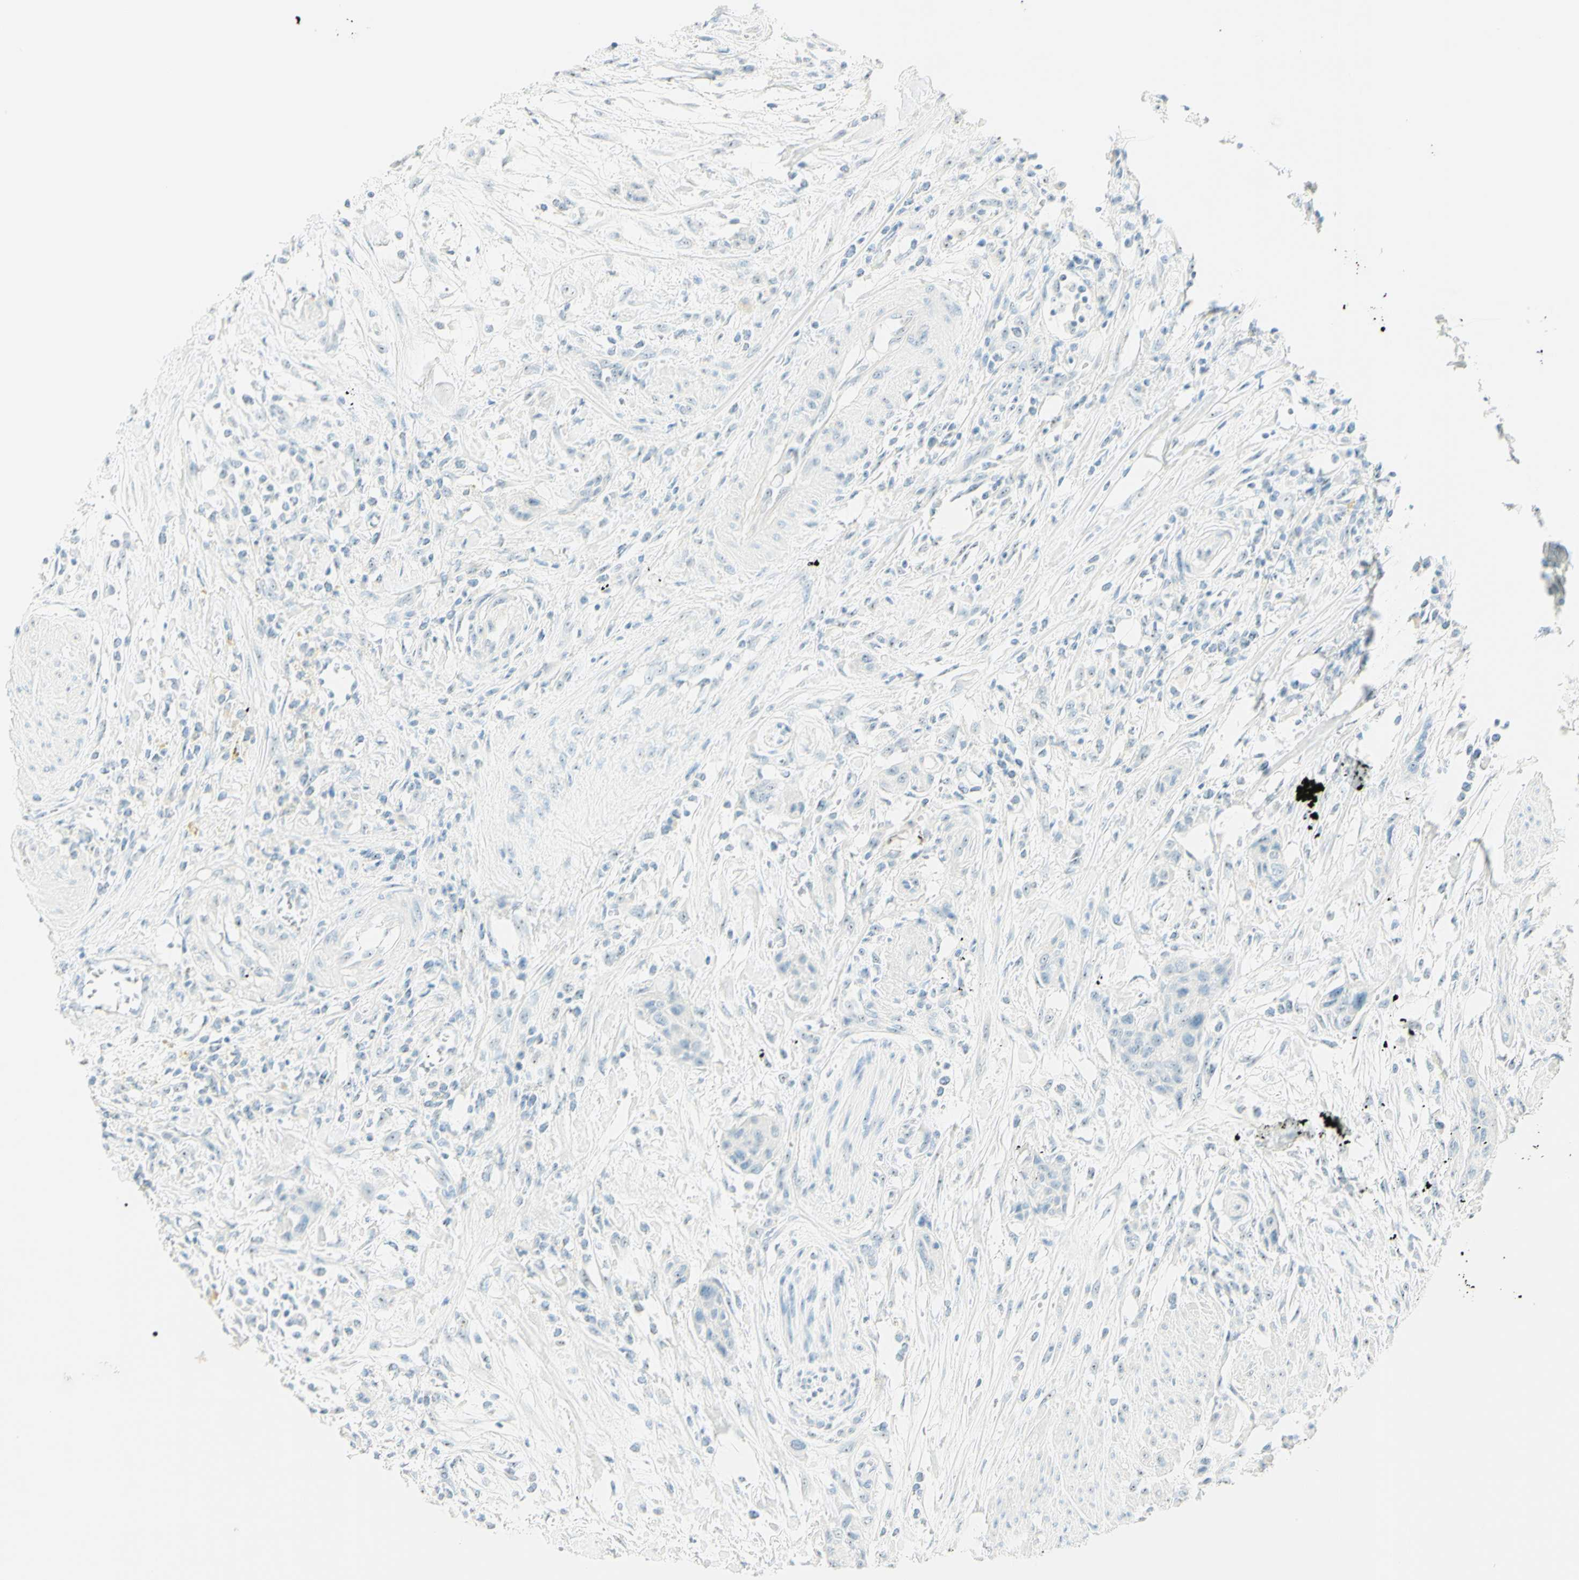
{"staining": {"intensity": "negative", "quantity": "none", "location": "none"}, "tissue": "urothelial cancer", "cell_type": "Tumor cells", "image_type": "cancer", "snomed": [{"axis": "morphology", "description": "Urothelial carcinoma, High grade"}, {"axis": "topography", "description": "Urinary bladder"}], "caption": "The immunohistochemistry micrograph has no significant expression in tumor cells of urothelial carcinoma (high-grade) tissue.", "gene": "FMR1NB", "patient": {"sex": "male", "age": 35}}